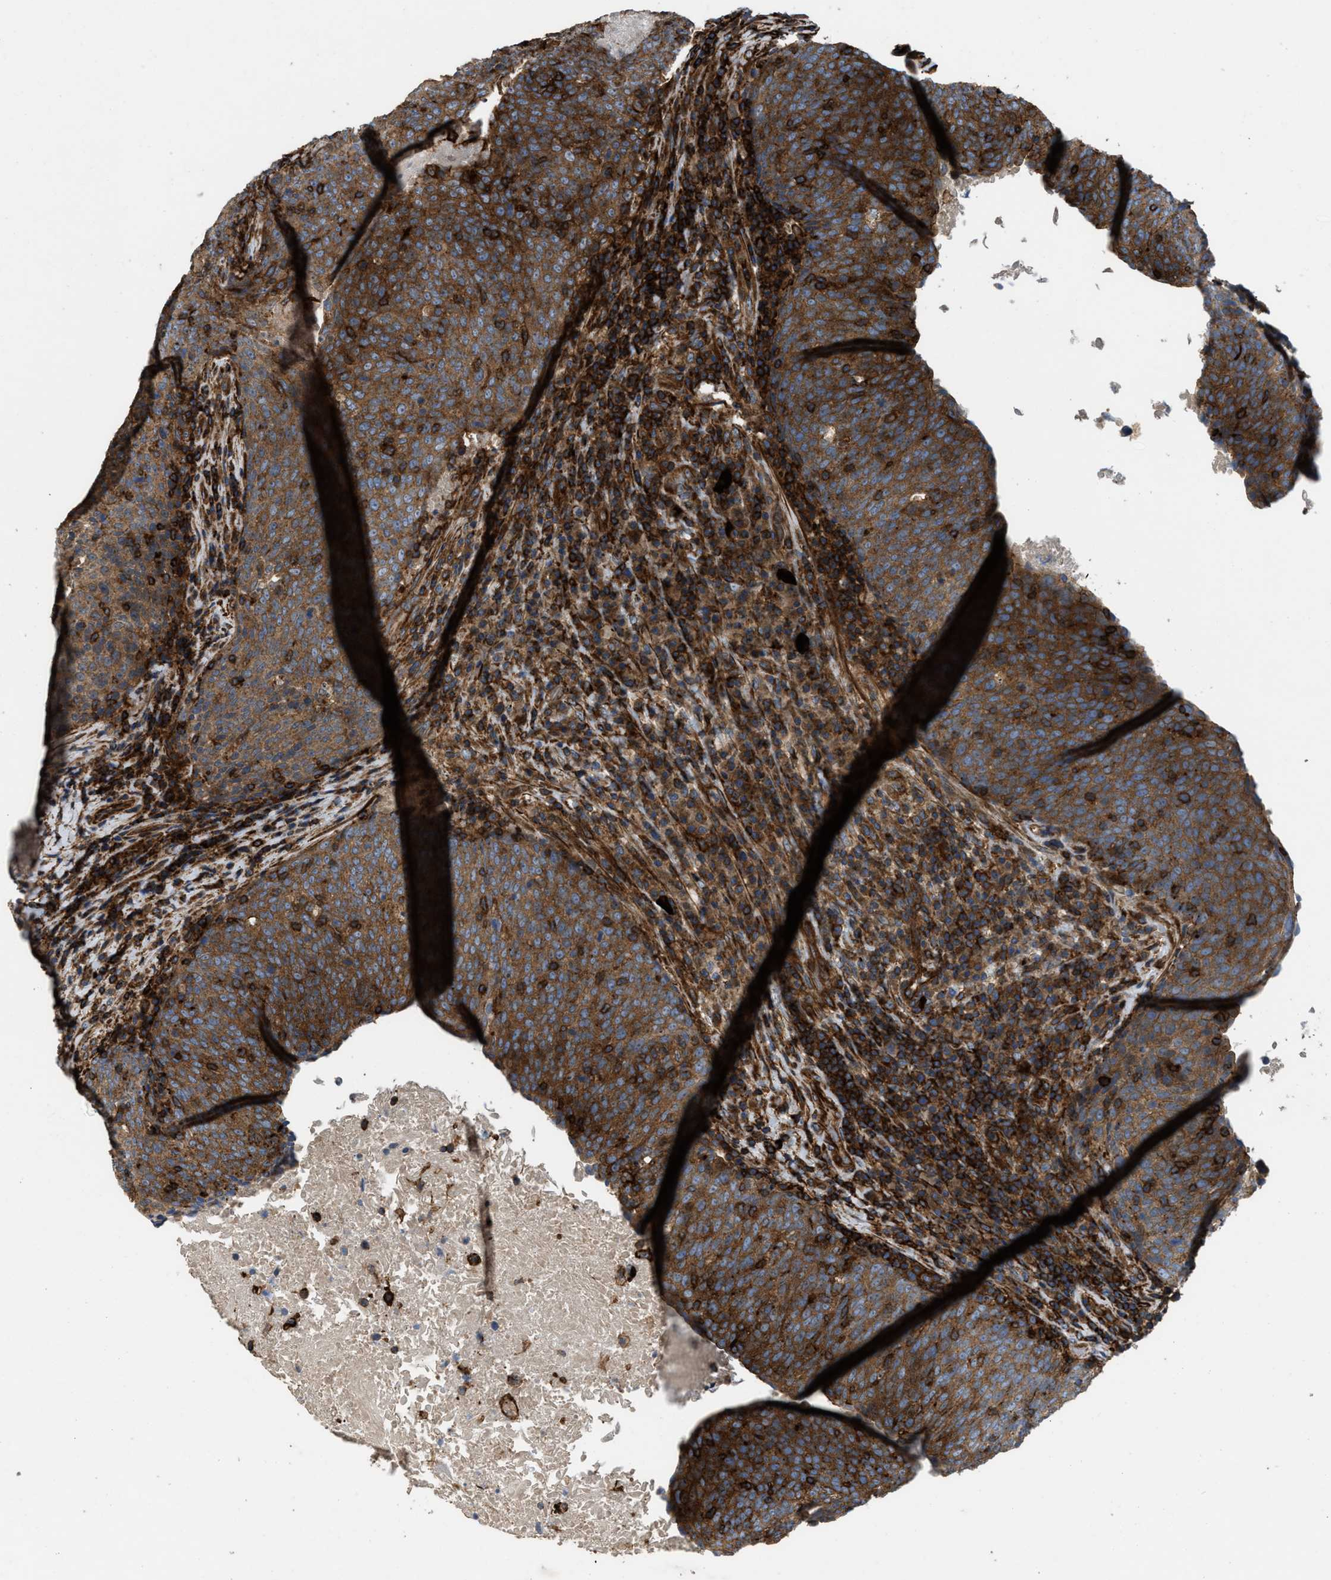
{"staining": {"intensity": "moderate", "quantity": ">75%", "location": "cytoplasmic/membranous"}, "tissue": "head and neck cancer", "cell_type": "Tumor cells", "image_type": "cancer", "snomed": [{"axis": "morphology", "description": "Squamous cell carcinoma, NOS"}, {"axis": "morphology", "description": "Squamous cell carcinoma, metastatic, NOS"}, {"axis": "topography", "description": "Lymph node"}, {"axis": "topography", "description": "Head-Neck"}], "caption": "The immunohistochemical stain shows moderate cytoplasmic/membranous positivity in tumor cells of head and neck cancer (metastatic squamous cell carcinoma) tissue.", "gene": "EGLN1", "patient": {"sex": "male", "age": 62}}